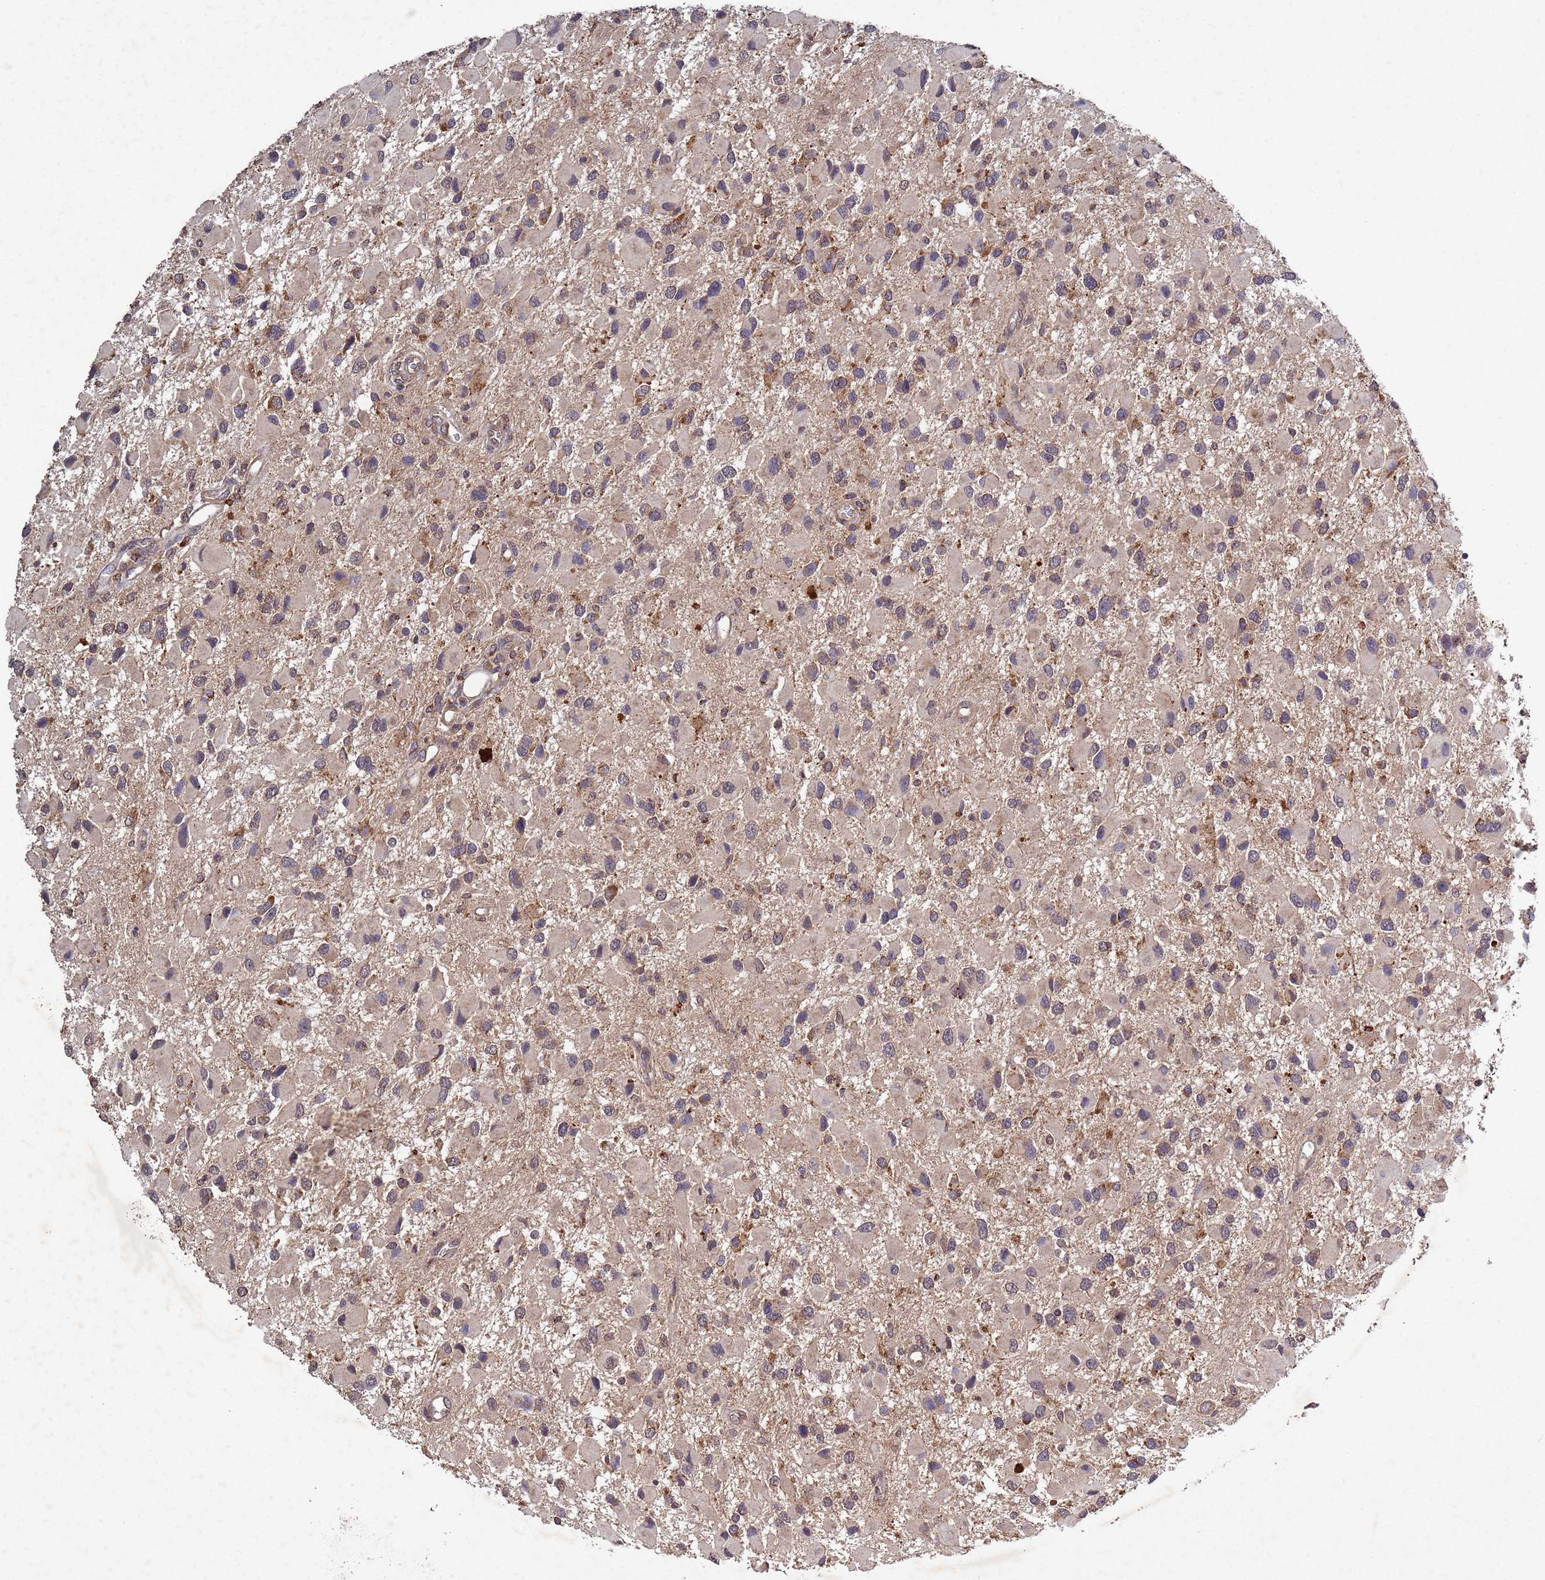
{"staining": {"intensity": "moderate", "quantity": ">75%", "location": "cytoplasmic/membranous"}, "tissue": "glioma", "cell_type": "Tumor cells", "image_type": "cancer", "snomed": [{"axis": "morphology", "description": "Glioma, malignant, High grade"}, {"axis": "topography", "description": "Brain"}], "caption": "Glioma stained for a protein (brown) shows moderate cytoplasmic/membranous positive positivity in approximately >75% of tumor cells.", "gene": "FASTKD1", "patient": {"sex": "male", "age": 53}}